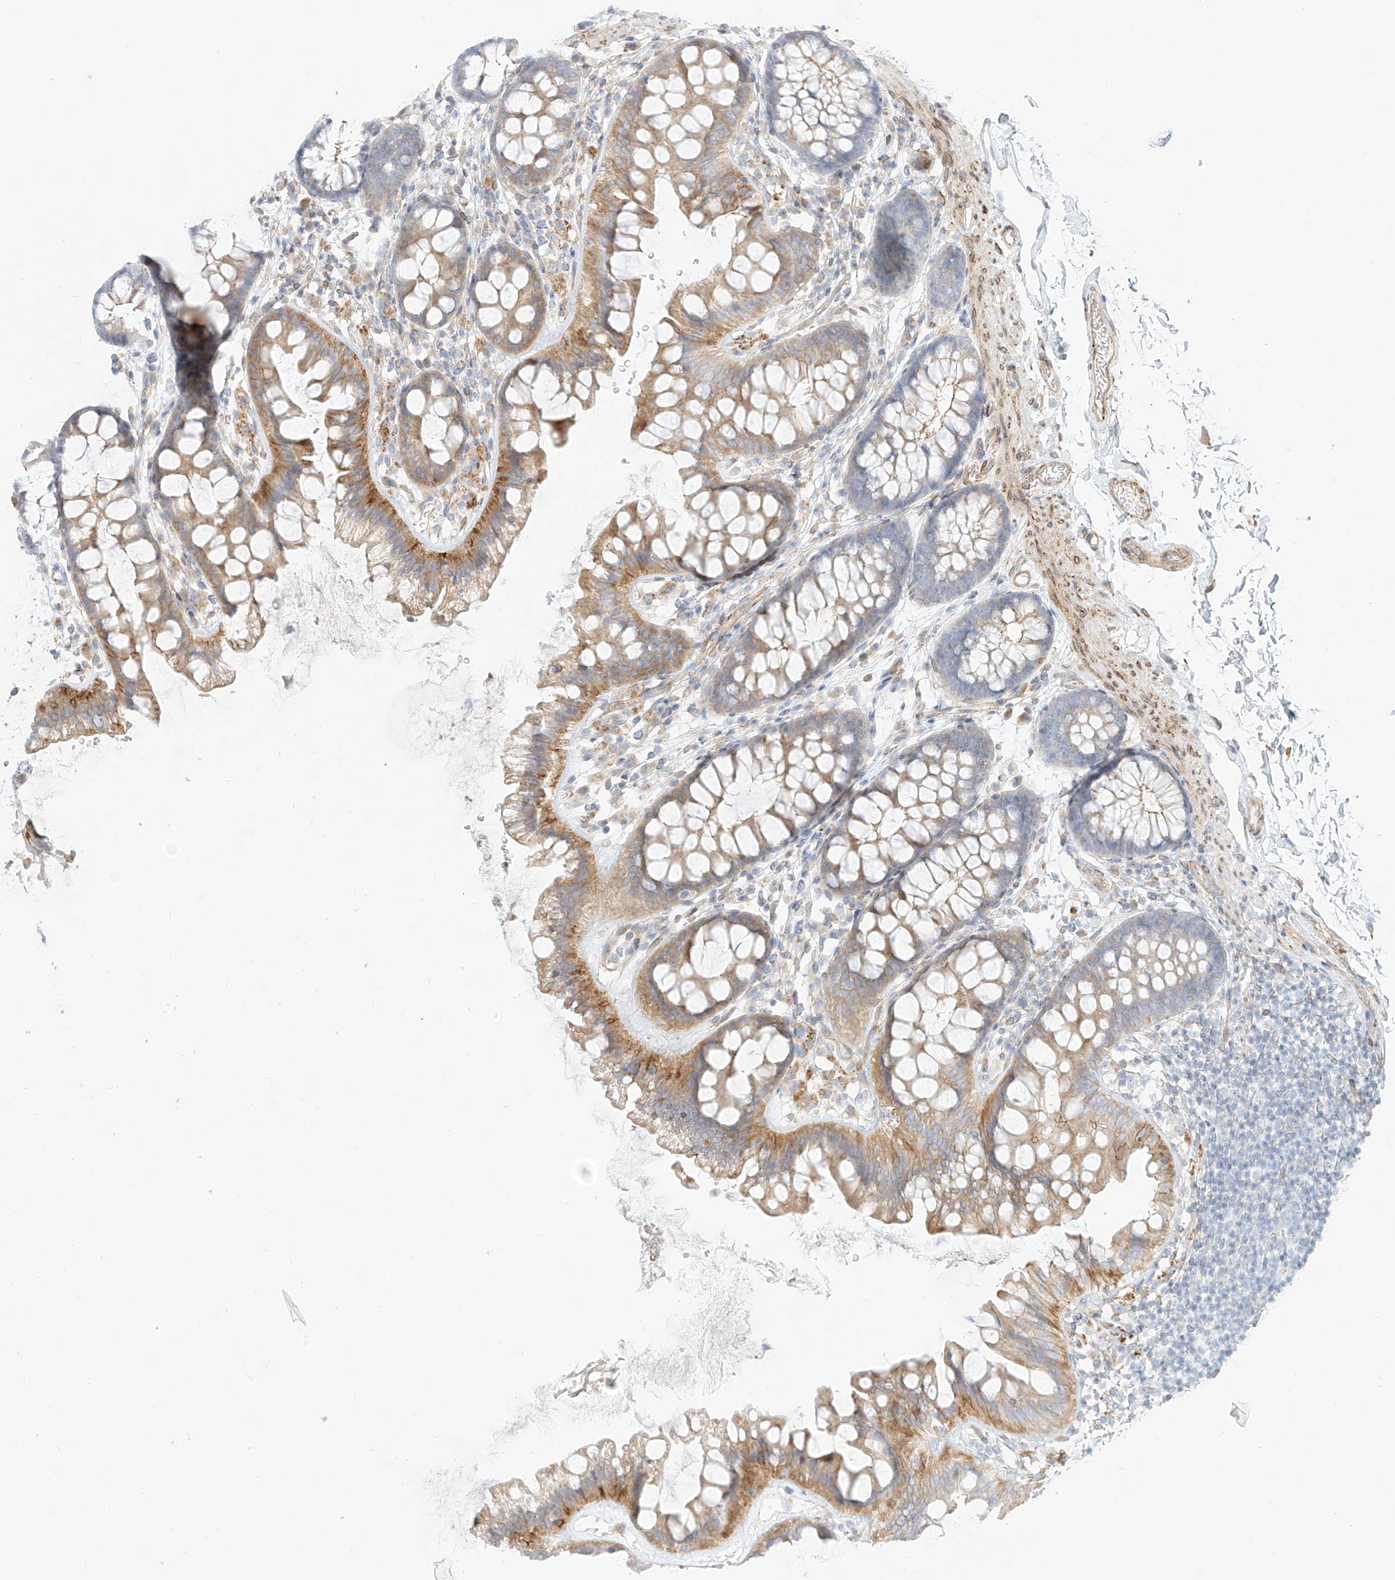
{"staining": {"intensity": "weak", "quantity": ">75%", "location": "cytoplasmic/membranous"}, "tissue": "colon", "cell_type": "Endothelial cells", "image_type": "normal", "snomed": [{"axis": "morphology", "description": "Normal tissue, NOS"}, {"axis": "topography", "description": "Colon"}], "caption": "Protein analysis of benign colon reveals weak cytoplasmic/membranous expression in about >75% of endothelial cells.", "gene": "PCYOX1", "patient": {"sex": "female", "age": 62}}